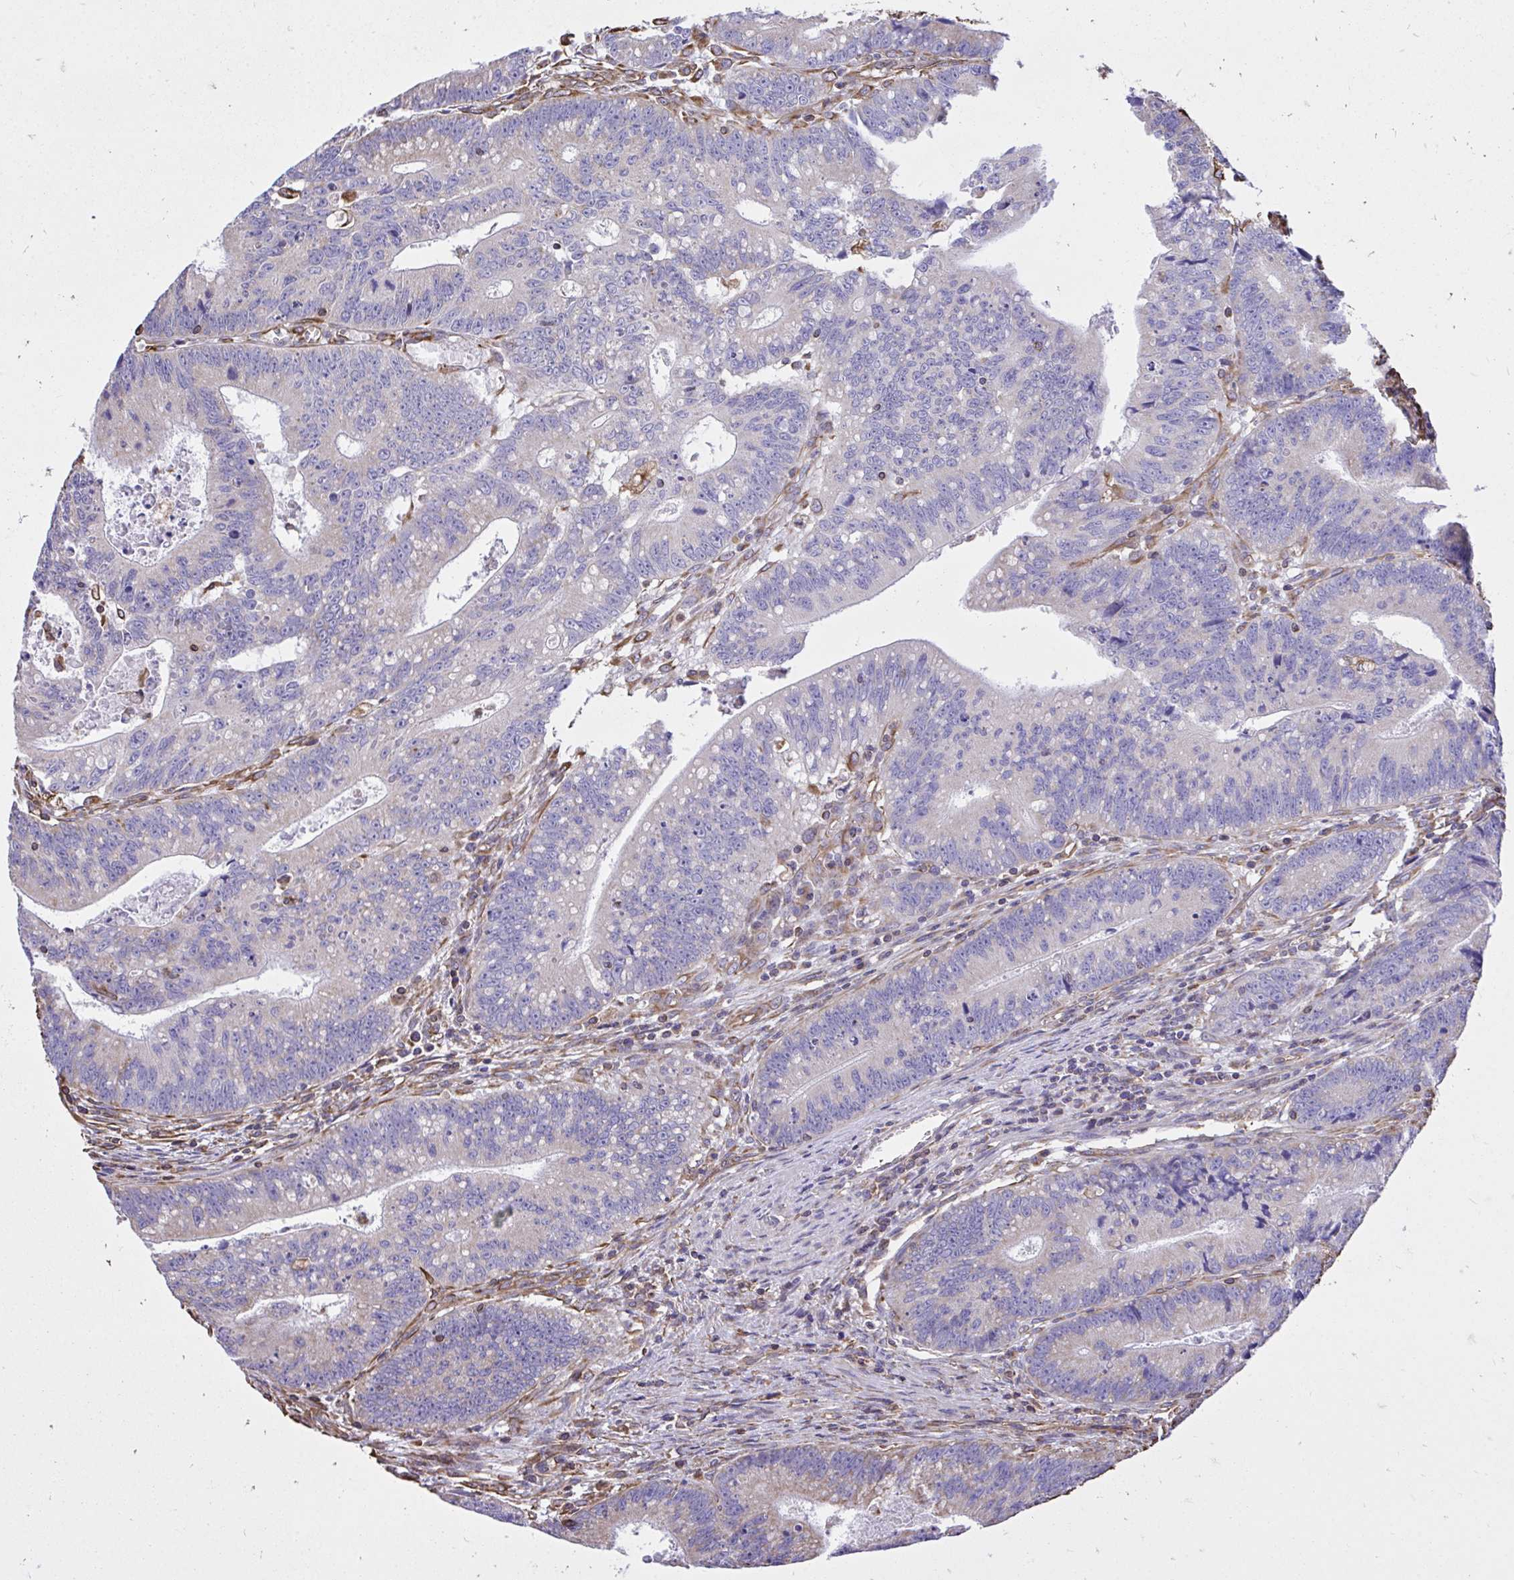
{"staining": {"intensity": "negative", "quantity": "none", "location": "none"}, "tissue": "colorectal cancer", "cell_type": "Tumor cells", "image_type": "cancer", "snomed": [{"axis": "morphology", "description": "Adenocarcinoma, NOS"}, {"axis": "topography", "description": "Rectum"}], "caption": "The micrograph reveals no significant expression in tumor cells of colorectal adenocarcinoma. (DAB (3,3'-diaminobenzidine) immunohistochemistry (IHC), high magnification).", "gene": "RNF103", "patient": {"sex": "female", "age": 81}}